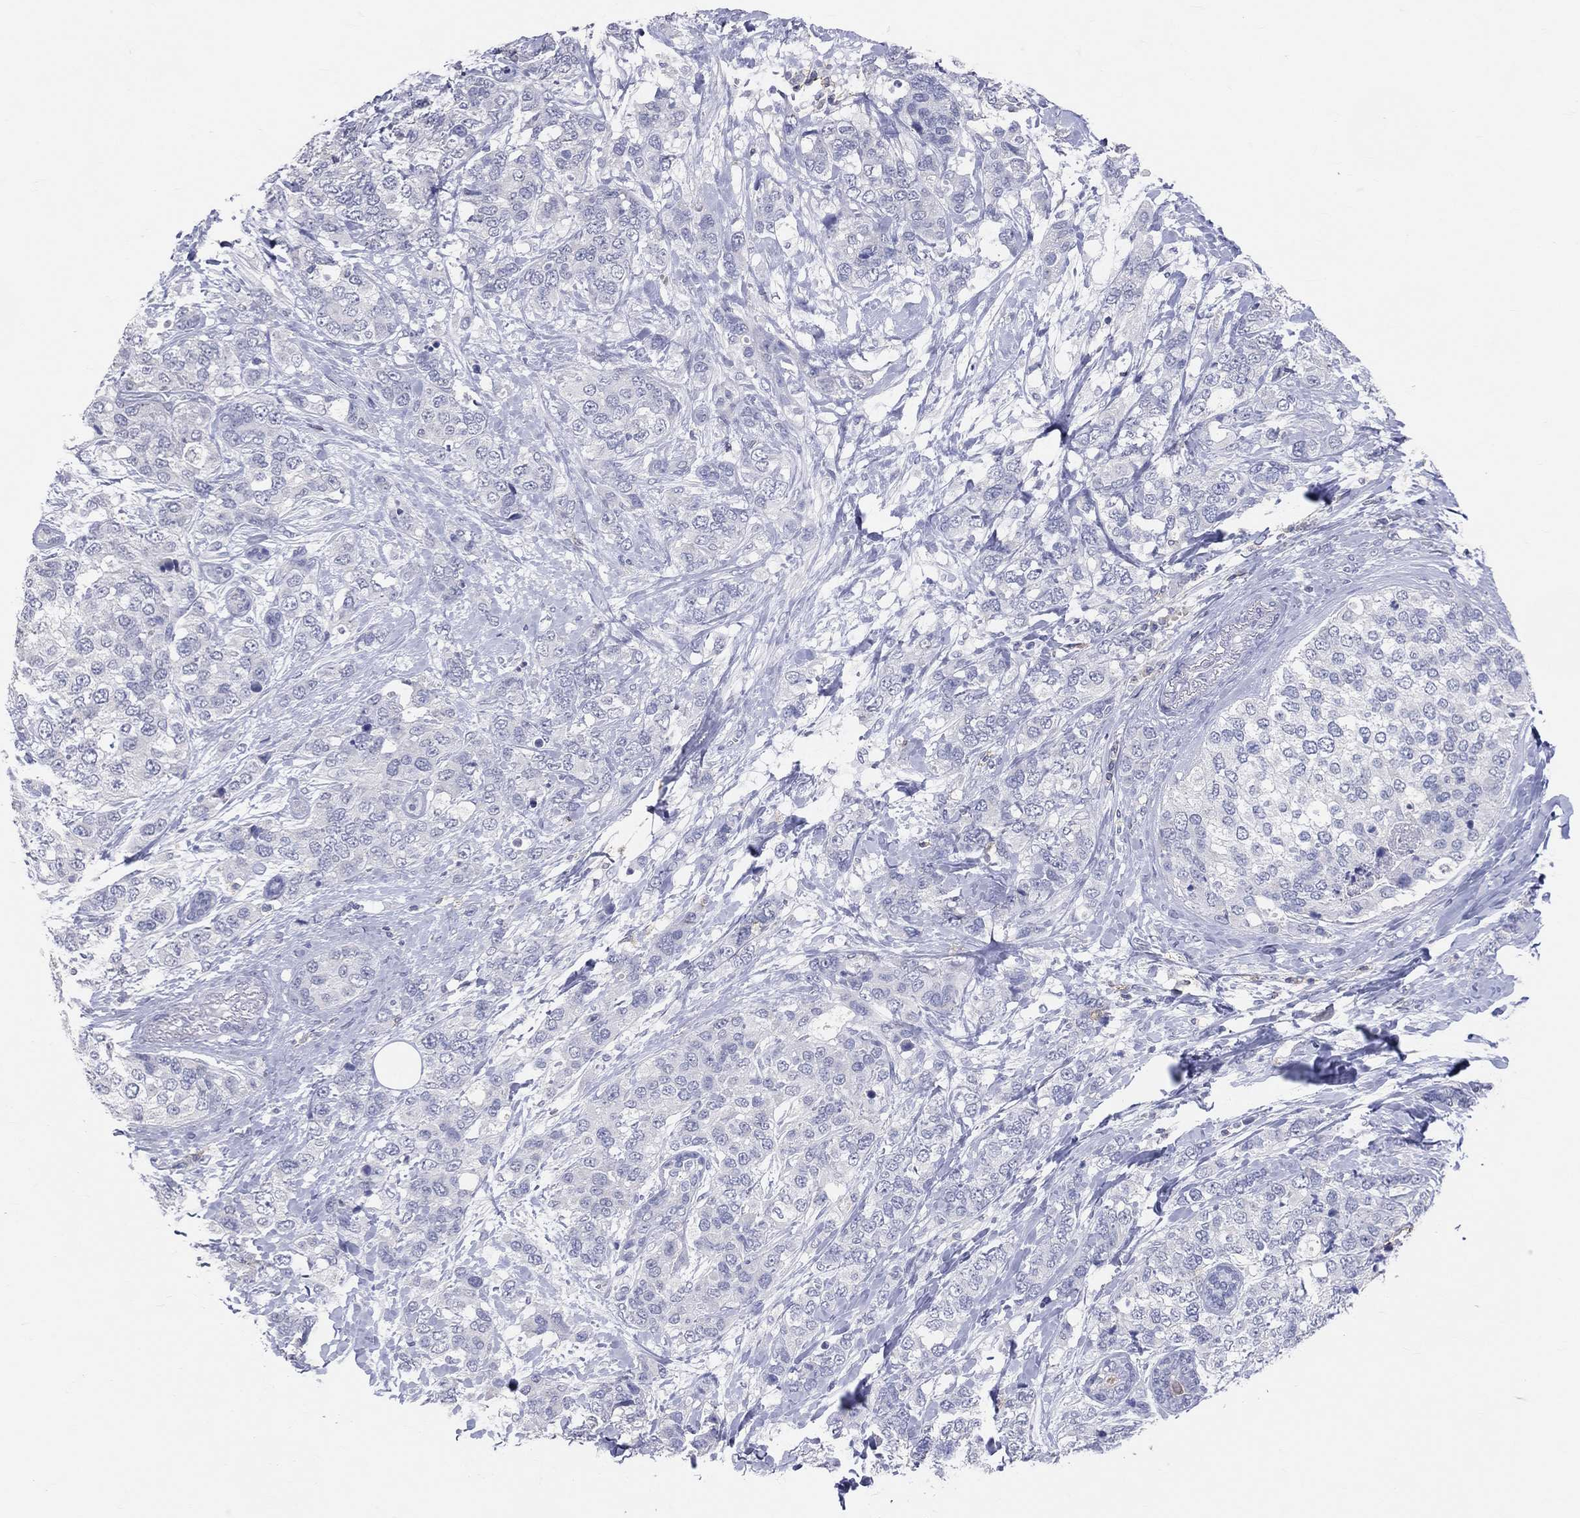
{"staining": {"intensity": "negative", "quantity": "none", "location": "none"}, "tissue": "breast cancer", "cell_type": "Tumor cells", "image_type": "cancer", "snomed": [{"axis": "morphology", "description": "Lobular carcinoma"}, {"axis": "topography", "description": "Breast"}], "caption": "Breast cancer (lobular carcinoma) stained for a protein using immunohistochemistry (IHC) shows no positivity tumor cells.", "gene": "LAT", "patient": {"sex": "female", "age": 59}}